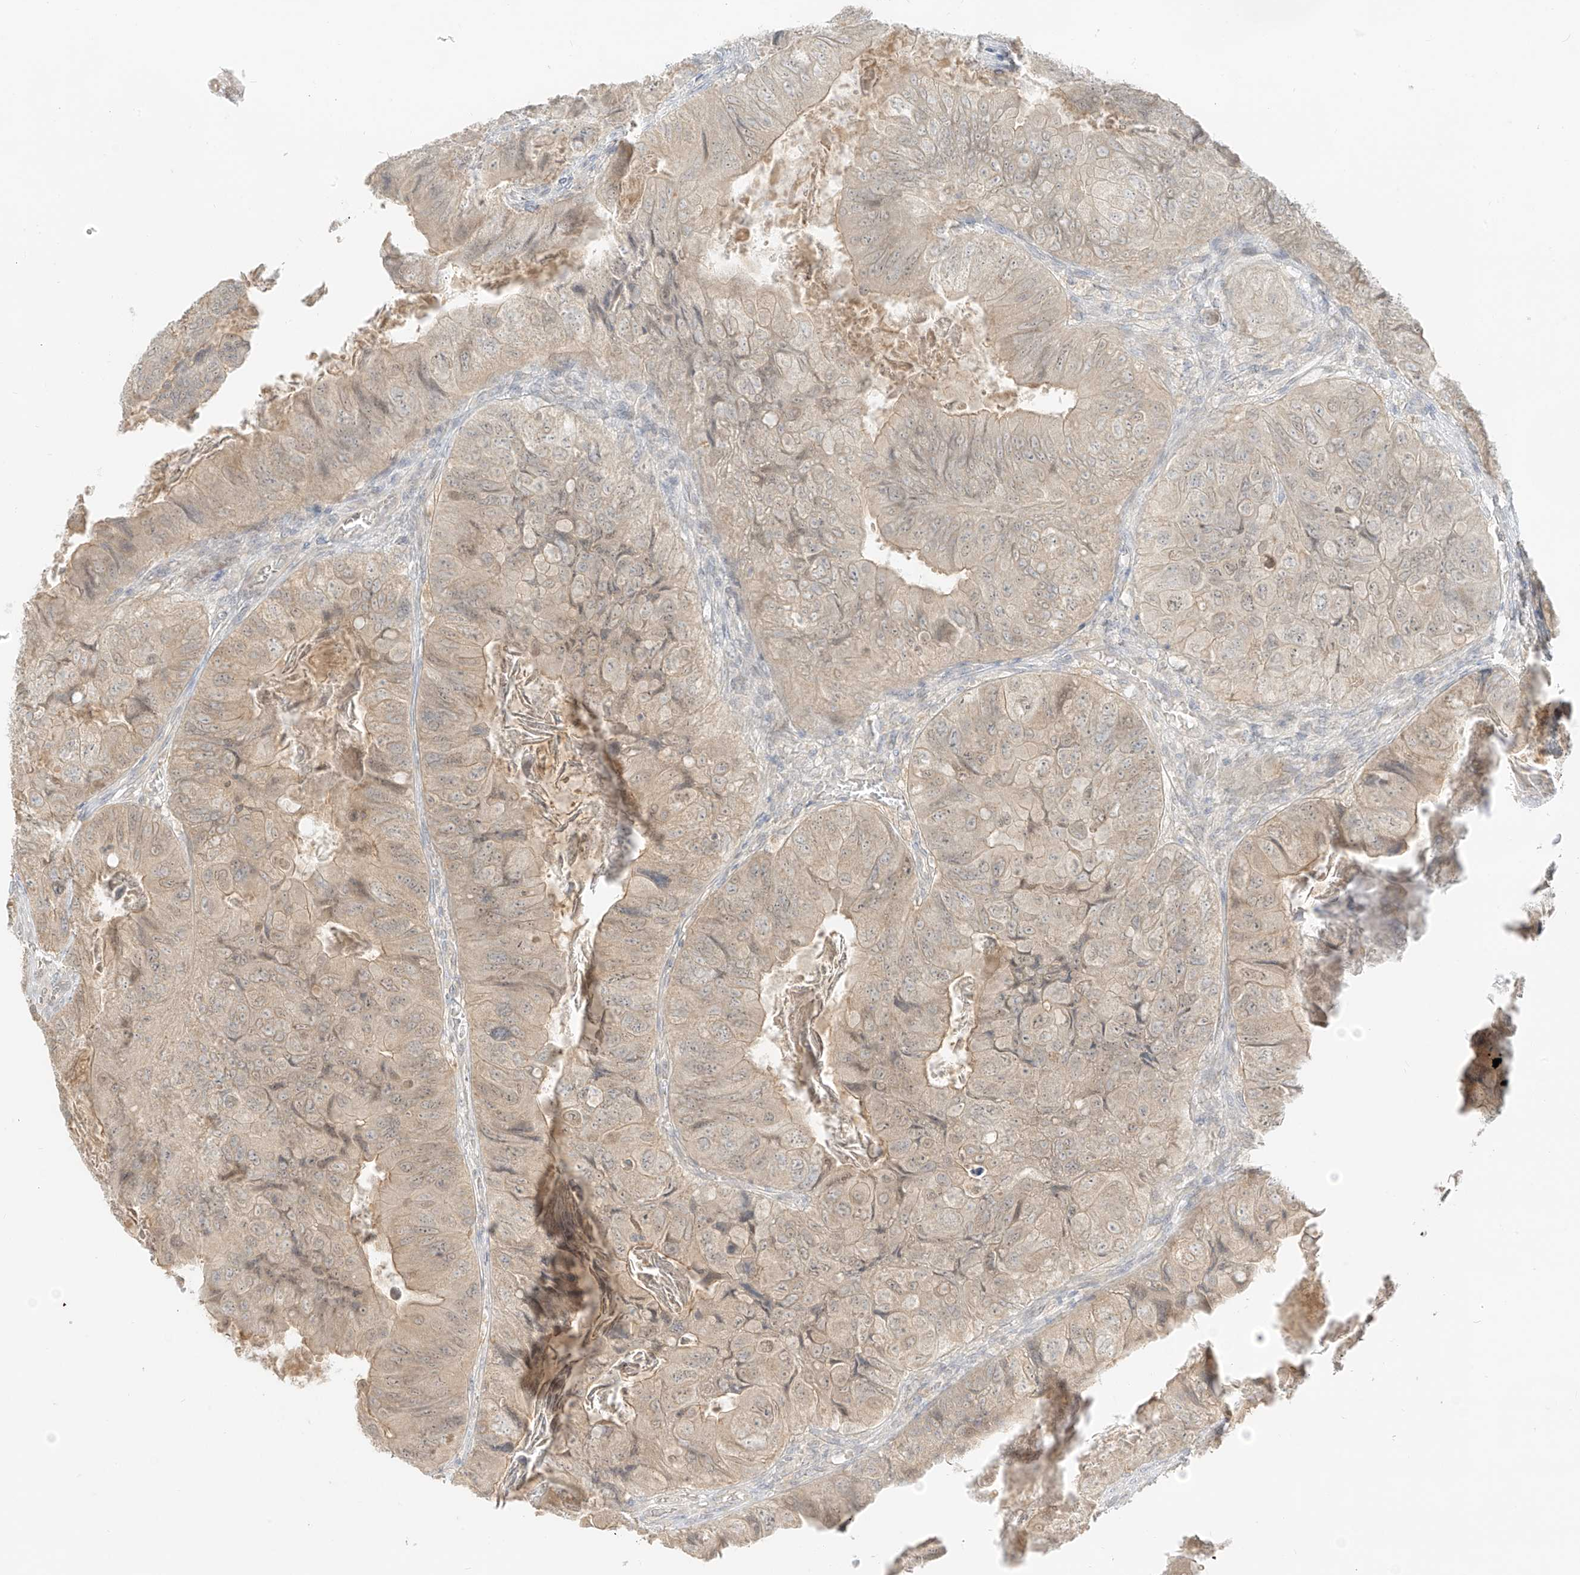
{"staining": {"intensity": "weak", "quantity": ">75%", "location": "cytoplasmic/membranous"}, "tissue": "colorectal cancer", "cell_type": "Tumor cells", "image_type": "cancer", "snomed": [{"axis": "morphology", "description": "Adenocarcinoma, NOS"}, {"axis": "topography", "description": "Rectum"}], "caption": "There is low levels of weak cytoplasmic/membranous staining in tumor cells of colorectal cancer, as demonstrated by immunohistochemical staining (brown color).", "gene": "LIPT1", "patient": {"sex": "male", "age": 63}}